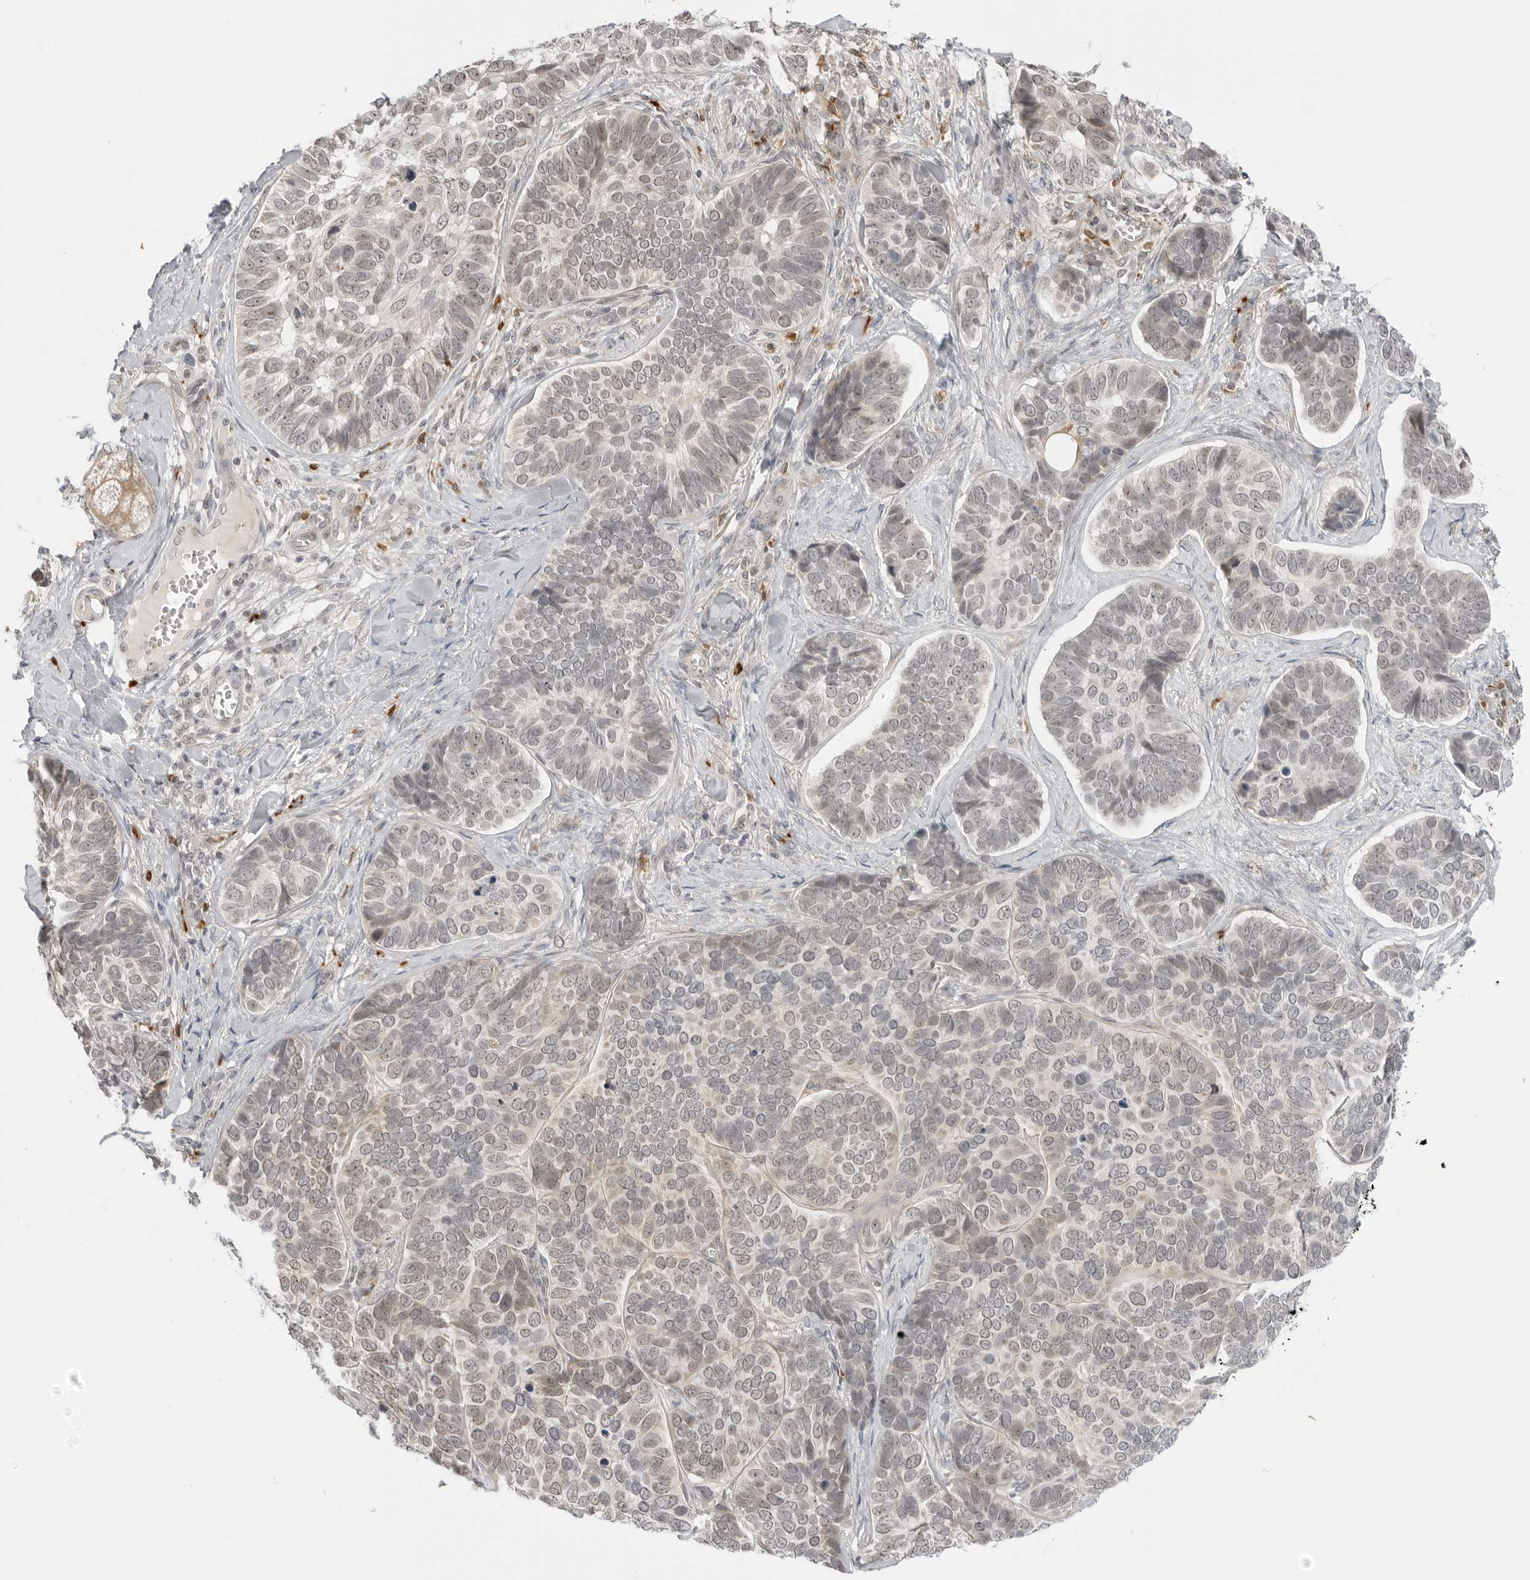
{"staining": {"intensity": "weak", "quantity": "<25%", "location": "nuclear"}, "tissue": "skin cancer", "cell_type": "Tumor cells", "image_type": "cancer", "snomed": [{"axis": "morphology", "description": "Basal cell carcinoma"}, {"axis": "topography", "description": "Skin"}], "caption": "Immunohistochemistry histopathology image of neoplastic tissue: human skin cancer (basal cell carcinoma) stained with DAB demonstrates no significant protein staining in tumor cells.", "gene": "SUGCT", "patient": {"sex": "male", "age": 62}}